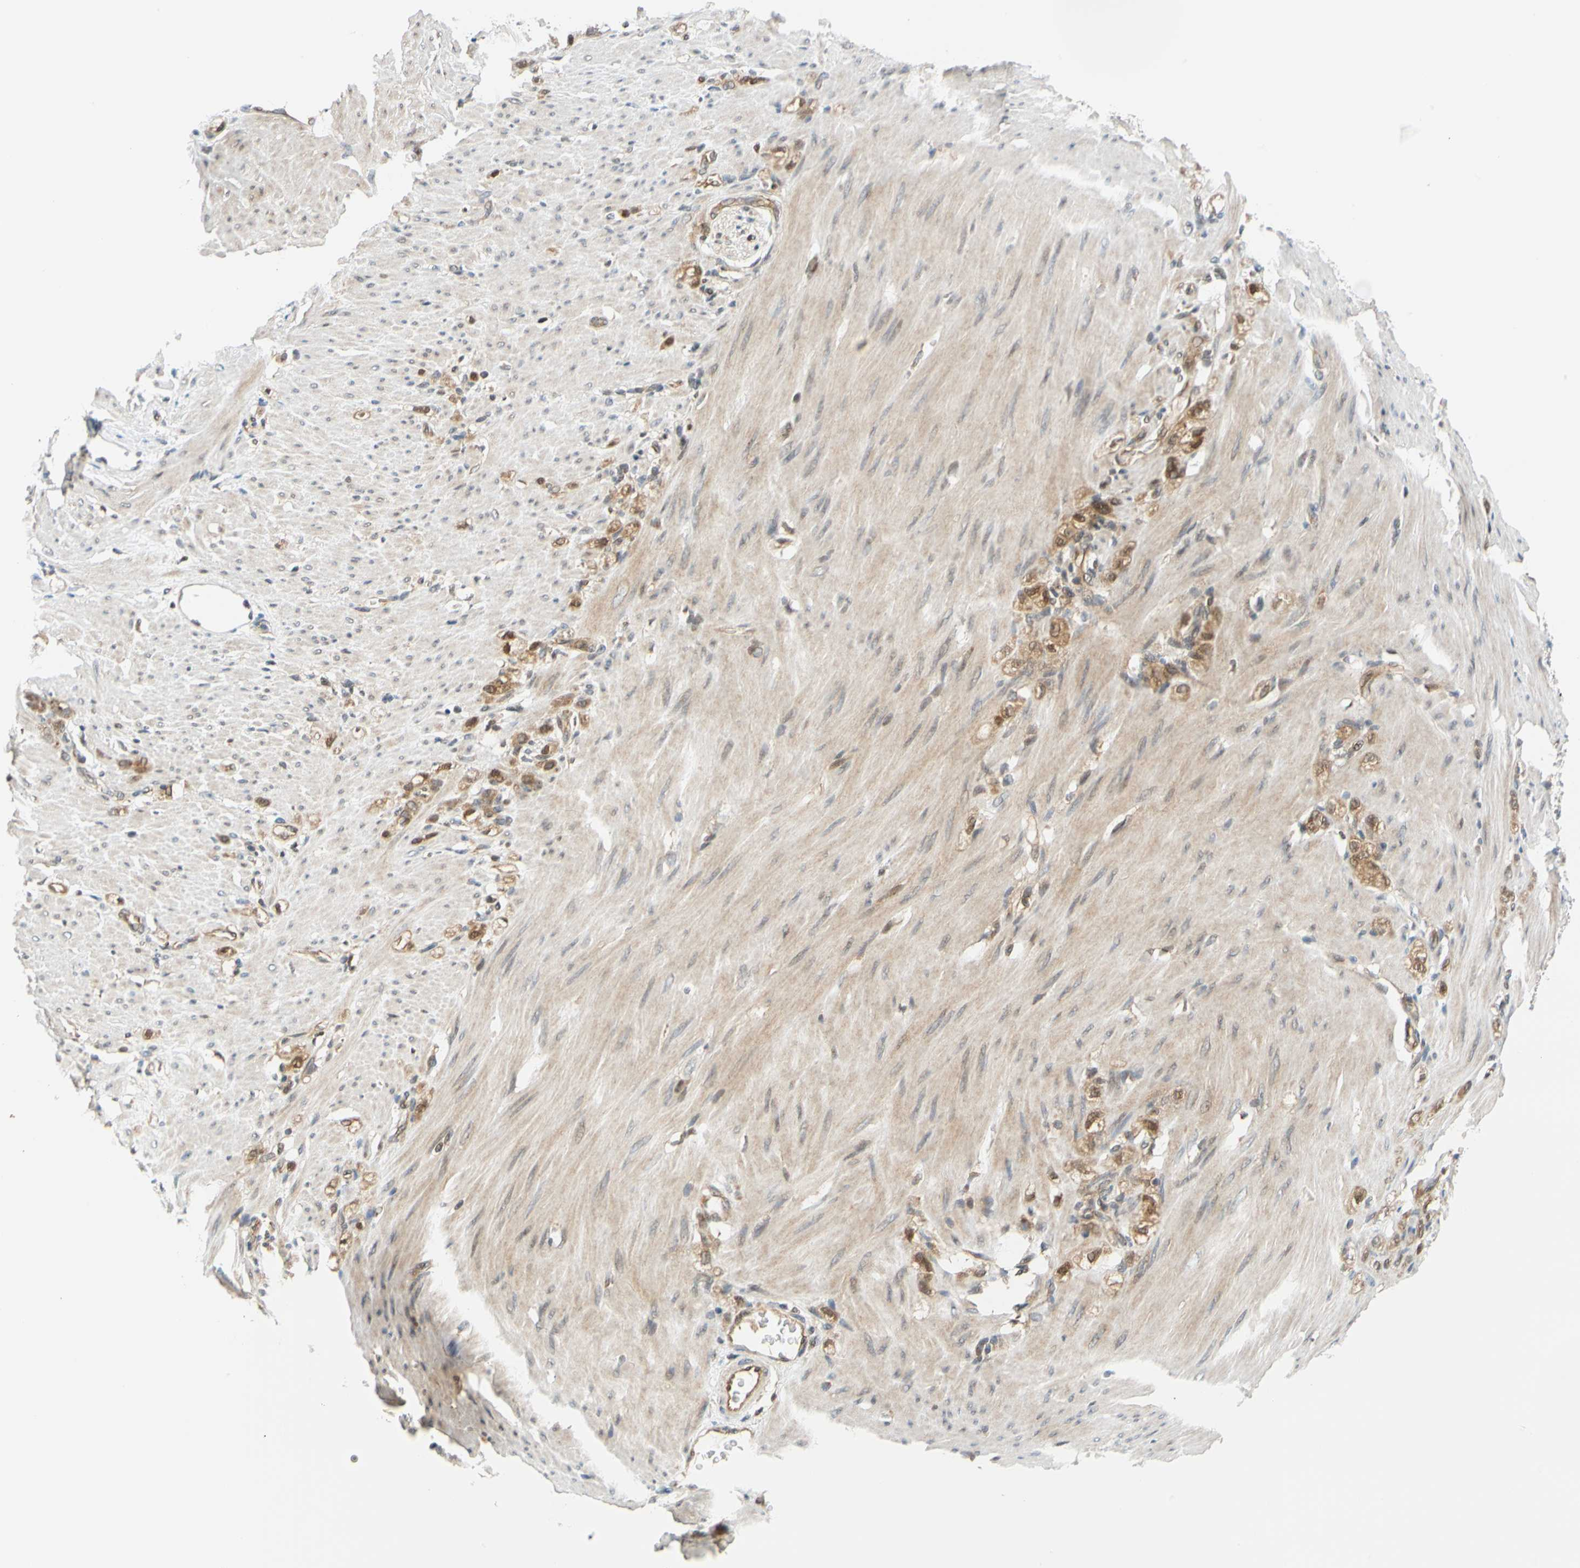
{"staining": {"intensity": "moderate", "quantity": ">75%", "location": "cytoplasmic/membranous"}, "tissue": "stomach cancer", "cell_type": "Tumor cells", "image_type": "cancer", "snomed": [{"axis": "morphology", "description": "Adenocarcinoma, NOS"}, {"axis": "topography", "description": "Stomach"}], "caption": "A brown stain highlights moderate cytoplasmic/membranous positivity of a protein in stomach adenocarcinoma tumor cells.", "gene": "MAPK9", "patient": {"sex": "male", "age": 82}}